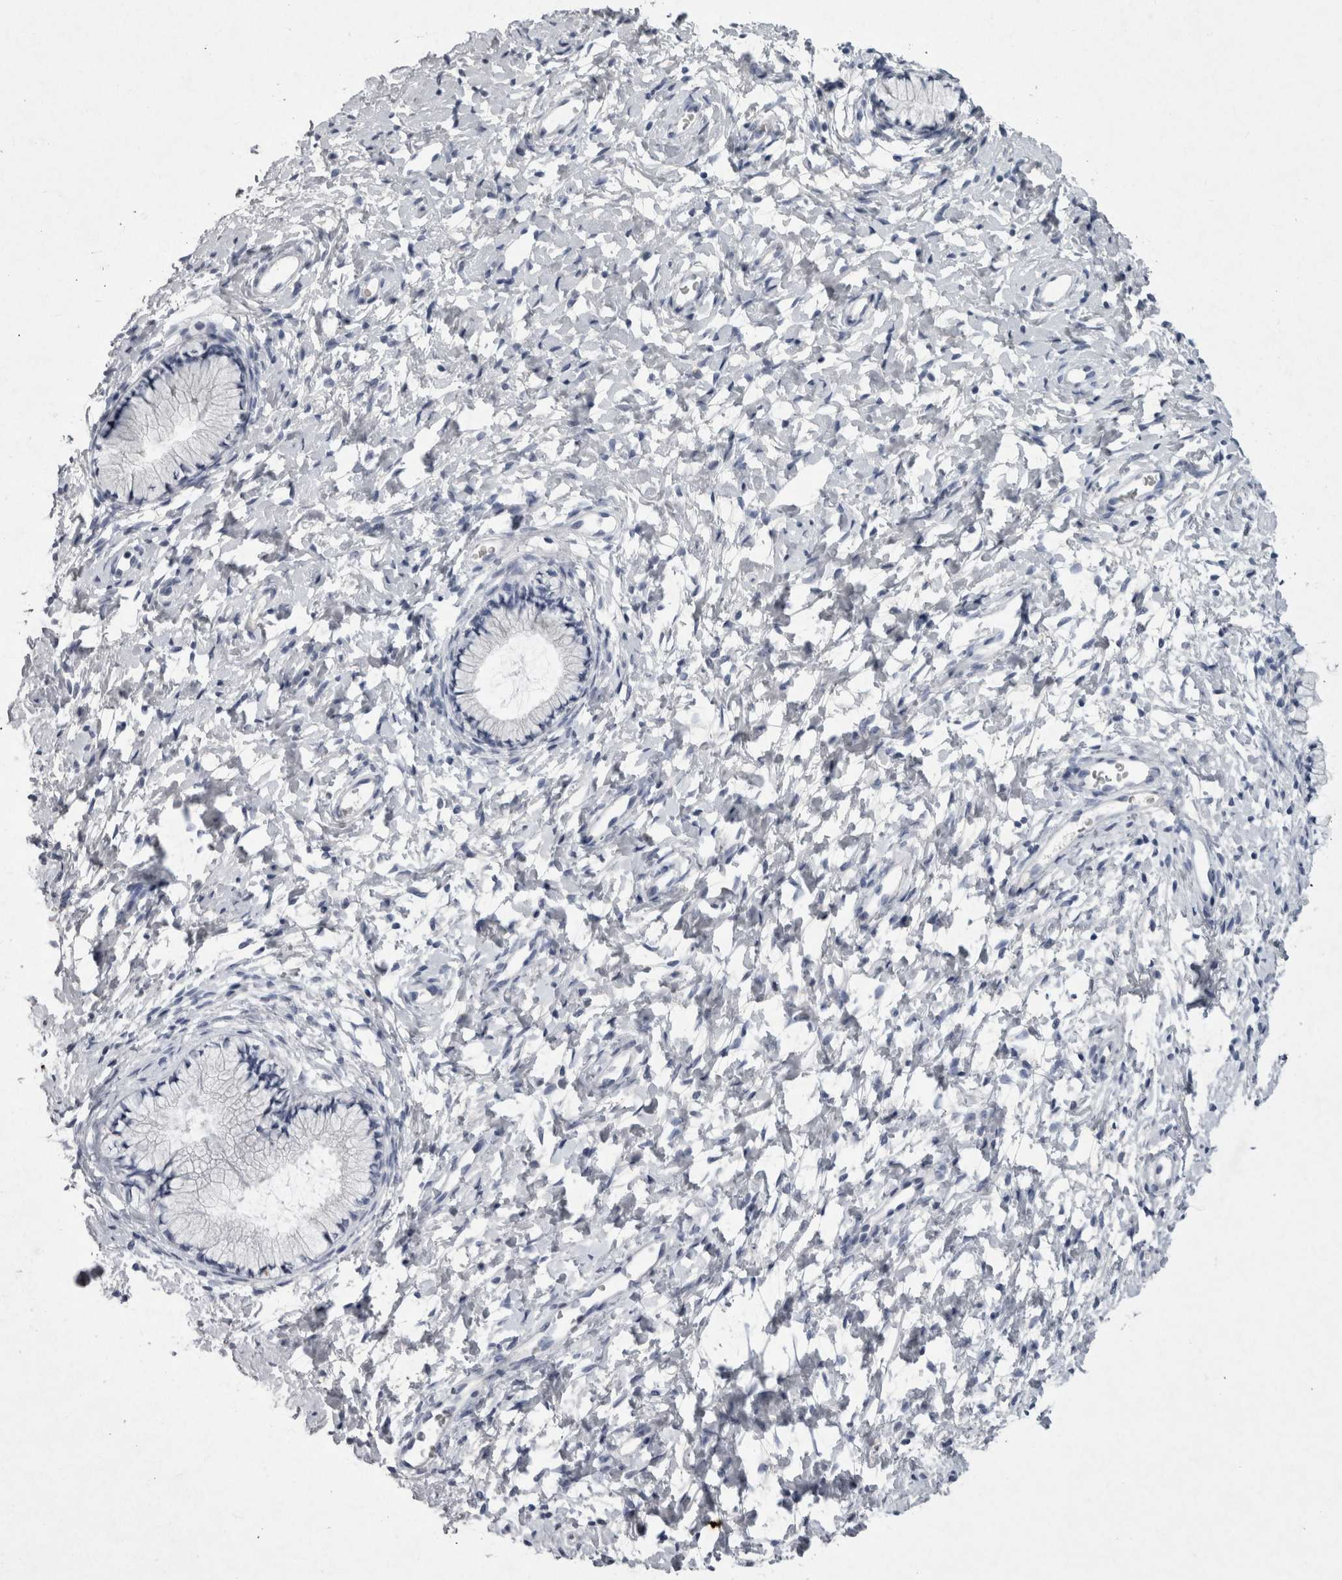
{"staining": {"intensity": "negative", "quantity": "none", "location": "none"}, "tissue": "cervix", "cell_type": "Glandular cells", "image_type": "normal", "snomed": [{"axis": "morphology", "description": "Normal tissue, NOS"}, {"axis": "topography", "description": "Cervix"}], "caption": "Immunohistochemical staining of unremarkable cervix demonstrates no significant expression in glandular cells. (Stains: DAB (3,3'-diaminobenzidine) IHC with hematoxylin counter stain, Microscopy: brightfield microscopy at high magnification).", "gene": "PDX1", "patient": {"sex": "female", "age": 72}}